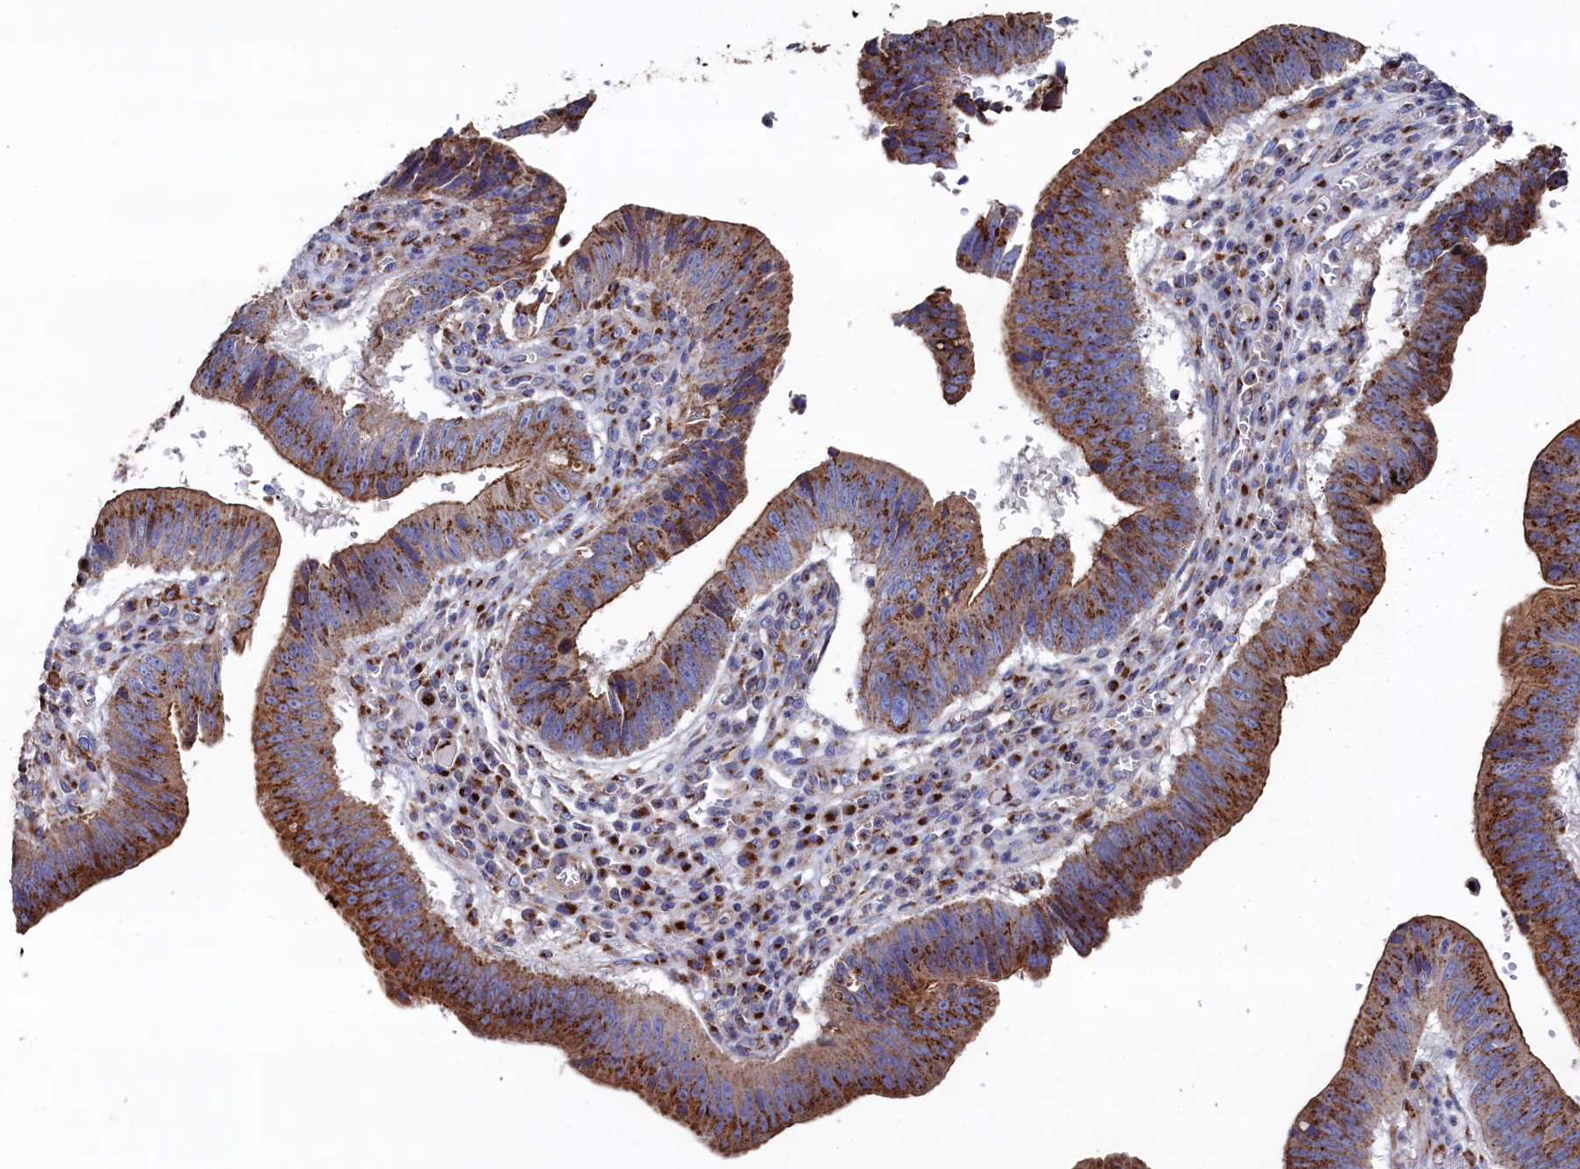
{"staining": {"intensity": "strong", "quantity": ">75%", "location": "cytoplasmic/membranous"}, "tissue": "stomach cancer", "cell_type": "Tumor cells", "image_type": "cancer", "snomed": [{"axis": "morphology", "description": "Adenocarcinoma, NOS"}, {"axis": "topography", "description": "Stomach"}], "caption": "Protein expression analysis of human stomach adenocarcinoma reveals strong cytoplasmic/membranous staining in approximately >75% of tumor cells.", "gene": "PRRC1", "patient": {"sex": "male", "age": 59}}